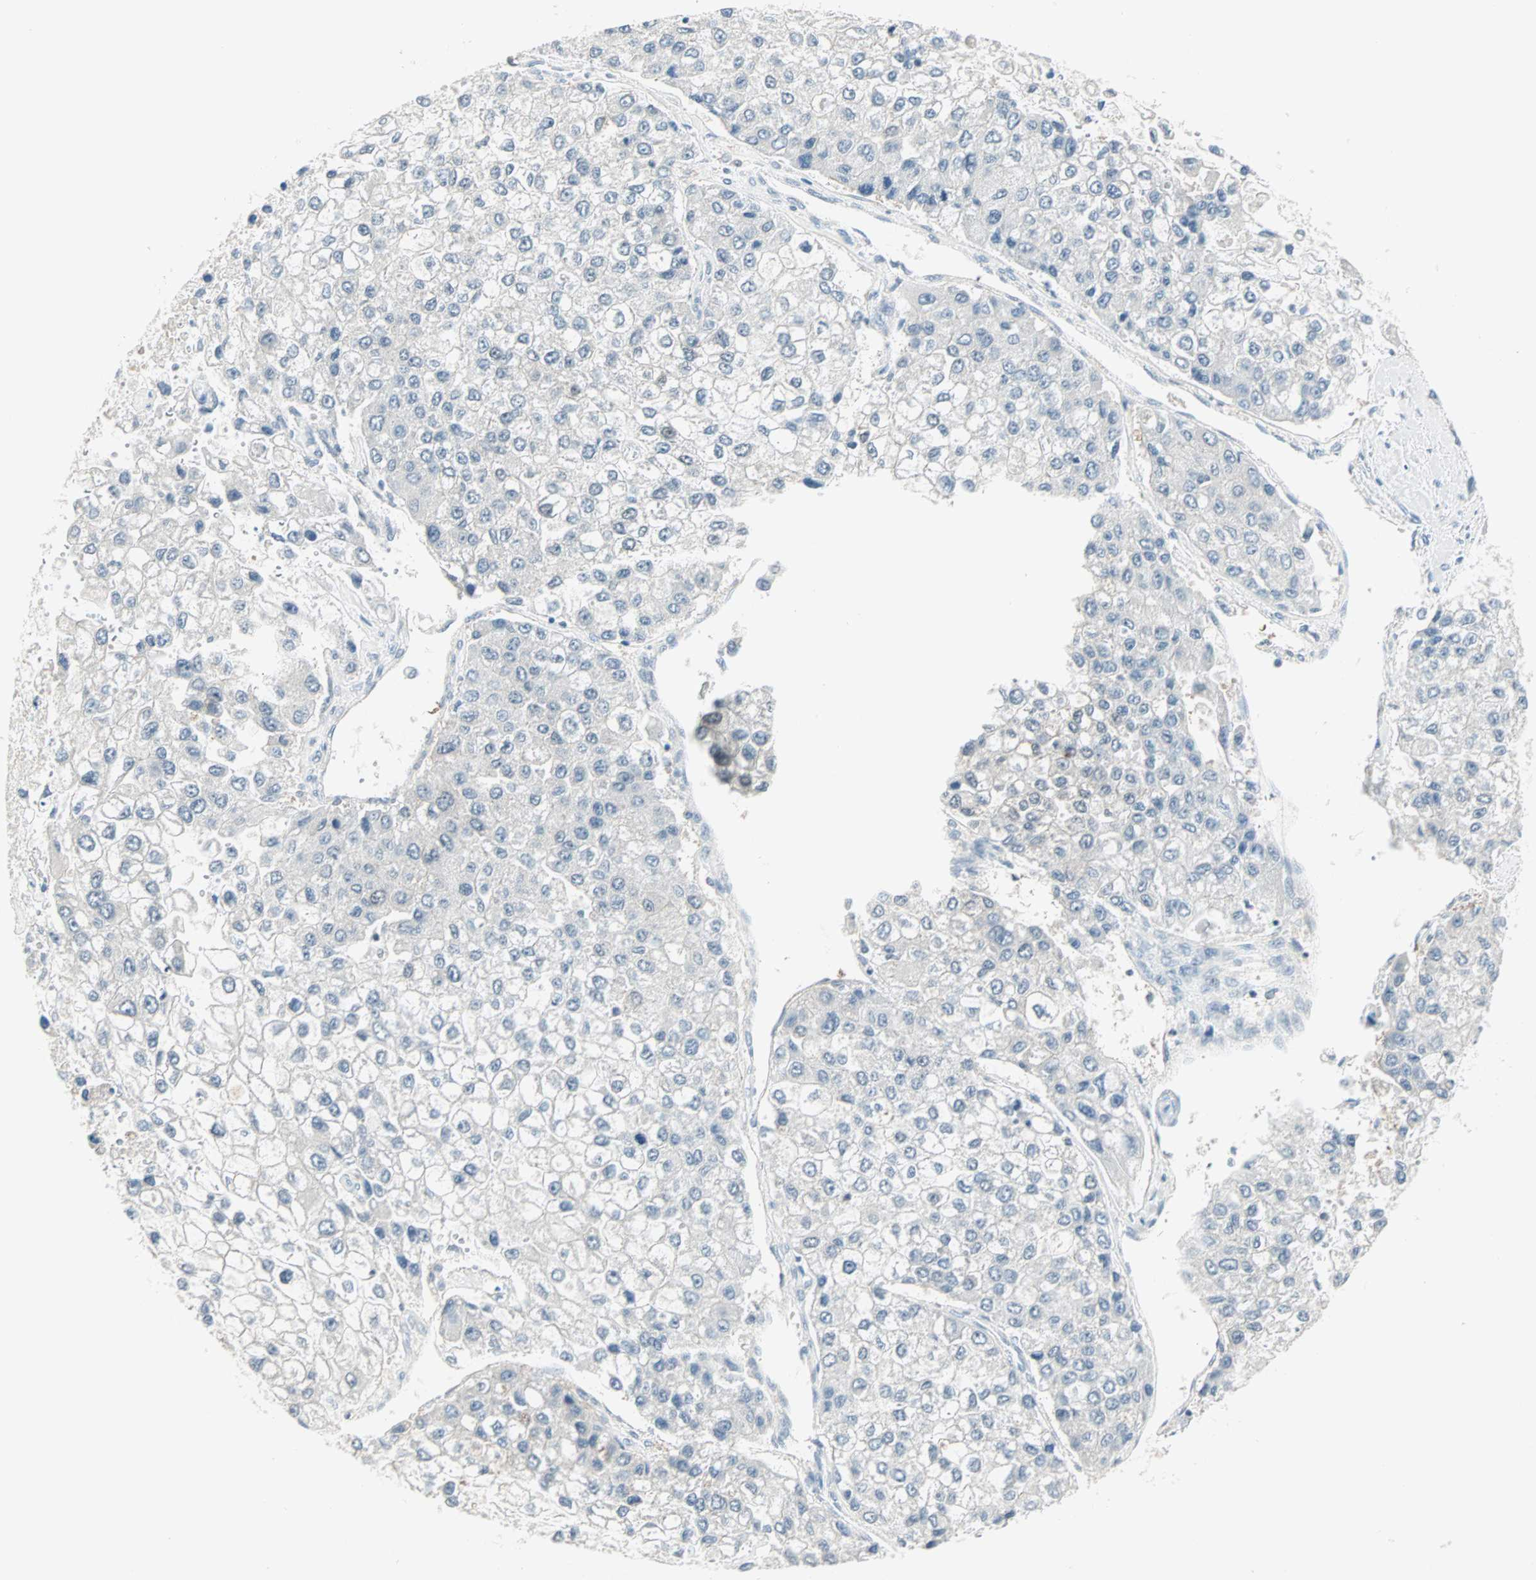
{"staining": {"intensity": "negative", "quantity": "none", "location": "none"}, "tissue": "liver cancer", "cell_type": "Tumor cells", "image_type": "cancer", "snomed": [{"axis": "morphology", "description": "Carcinoma, Hepatocellular, NOS"}, {"axis": "topography", "description": "Liver"}], "caption": "The immunohistochemistry (IHC) photomicrograph has no significant staining in tumor cells of liver cancer tissue.", "gene": "PTPA", "patient": {"sex": "female", "age": 66}}